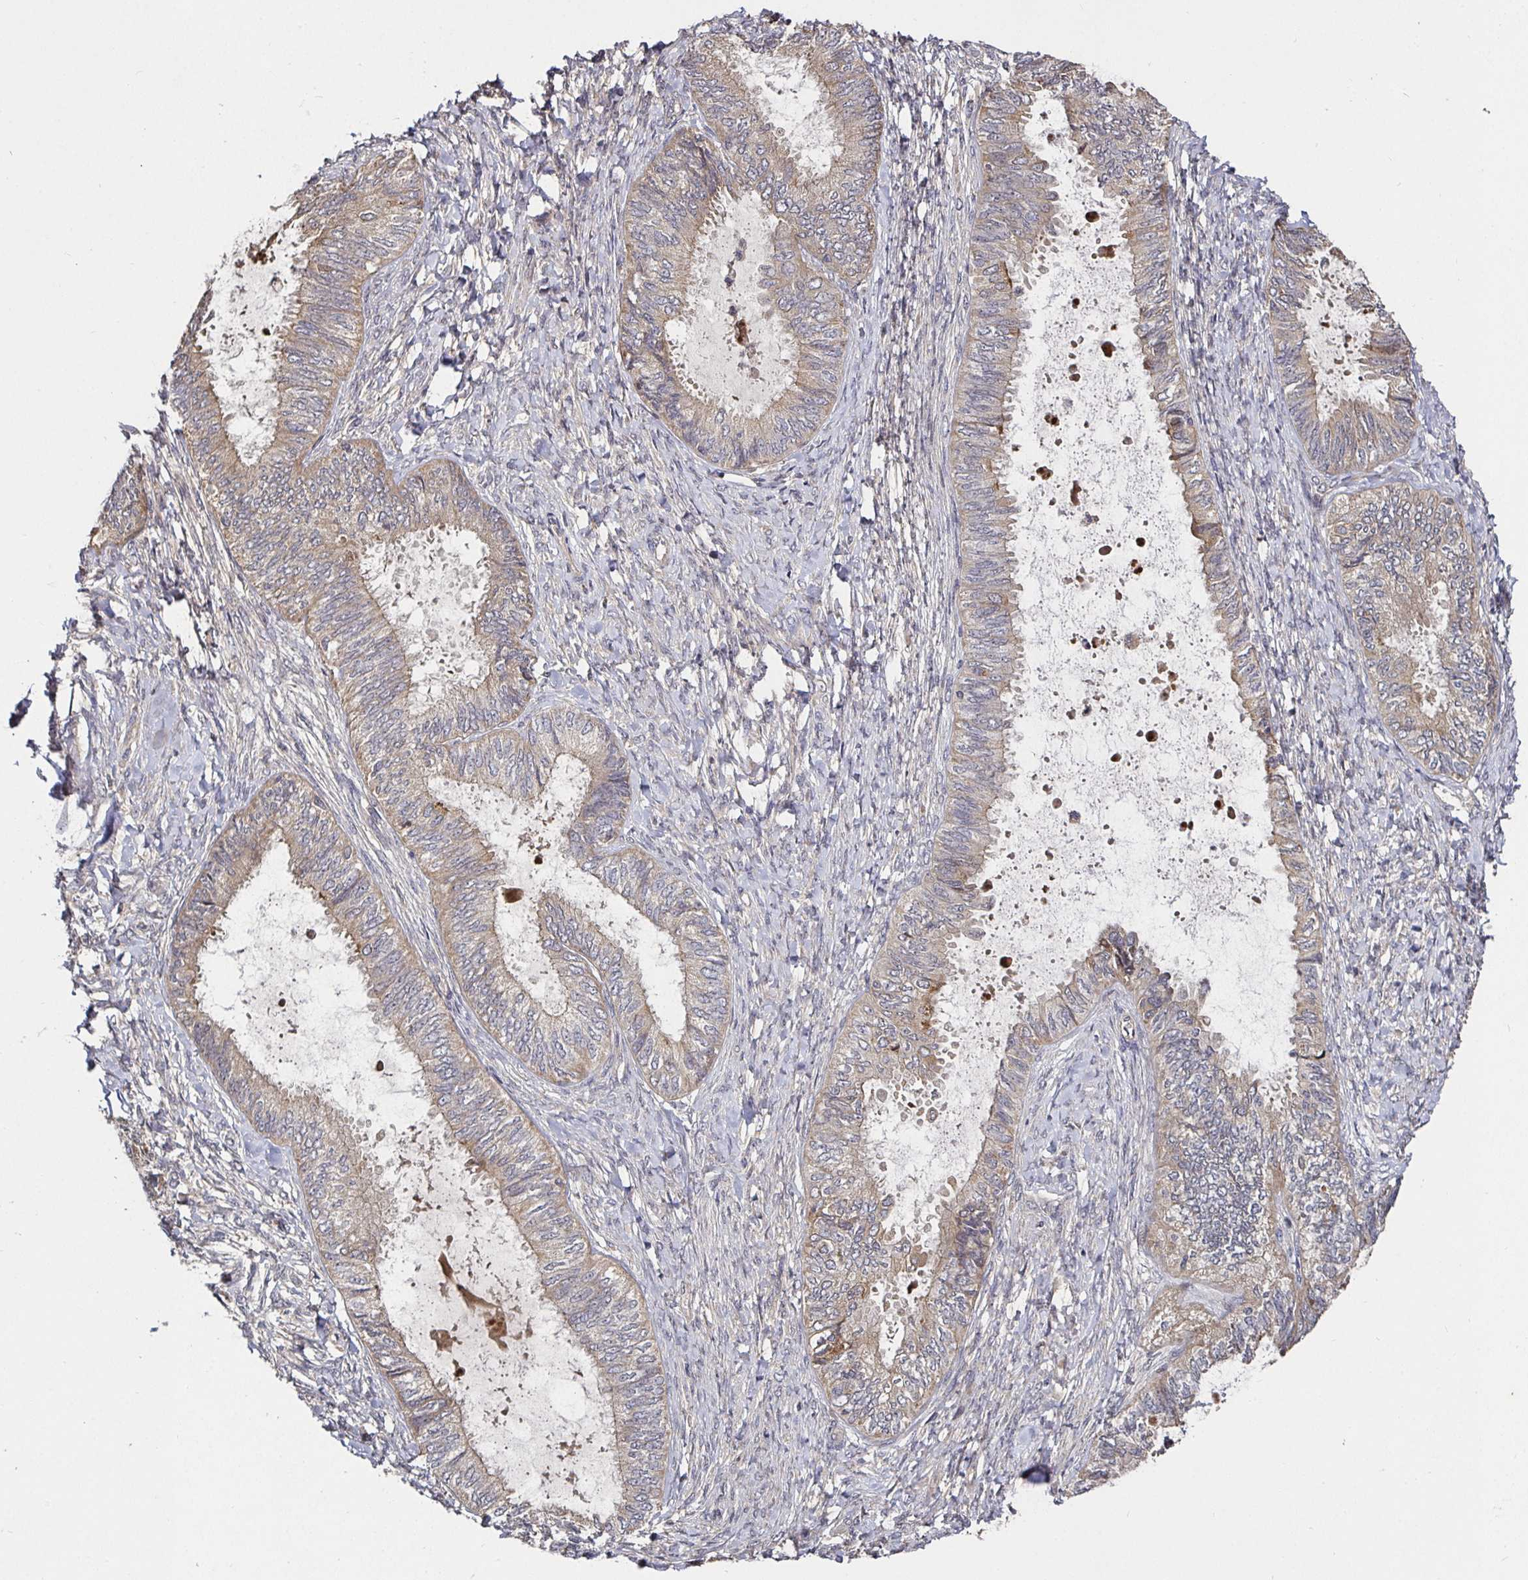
{"staining": {"intensity": "weak", "quantity": "<25%", "location": "cytoplasmic/membranous"}, "tissue": "ovarian cancer", "cell_type": "Tumor cells", "image_type": "cancer", "snomed": [{"axis": "morphology", "description": "Carcinoma, endometroid"}, {"axis": "topography", "description": "Ovary"}], "caption": "Ovarian endometroid carcinoma stained for a protein using immunohistochemistry reveals no expression tumor cells.", "gene": "SMYD3", "patient": {"sex": "female", "age": 70}}